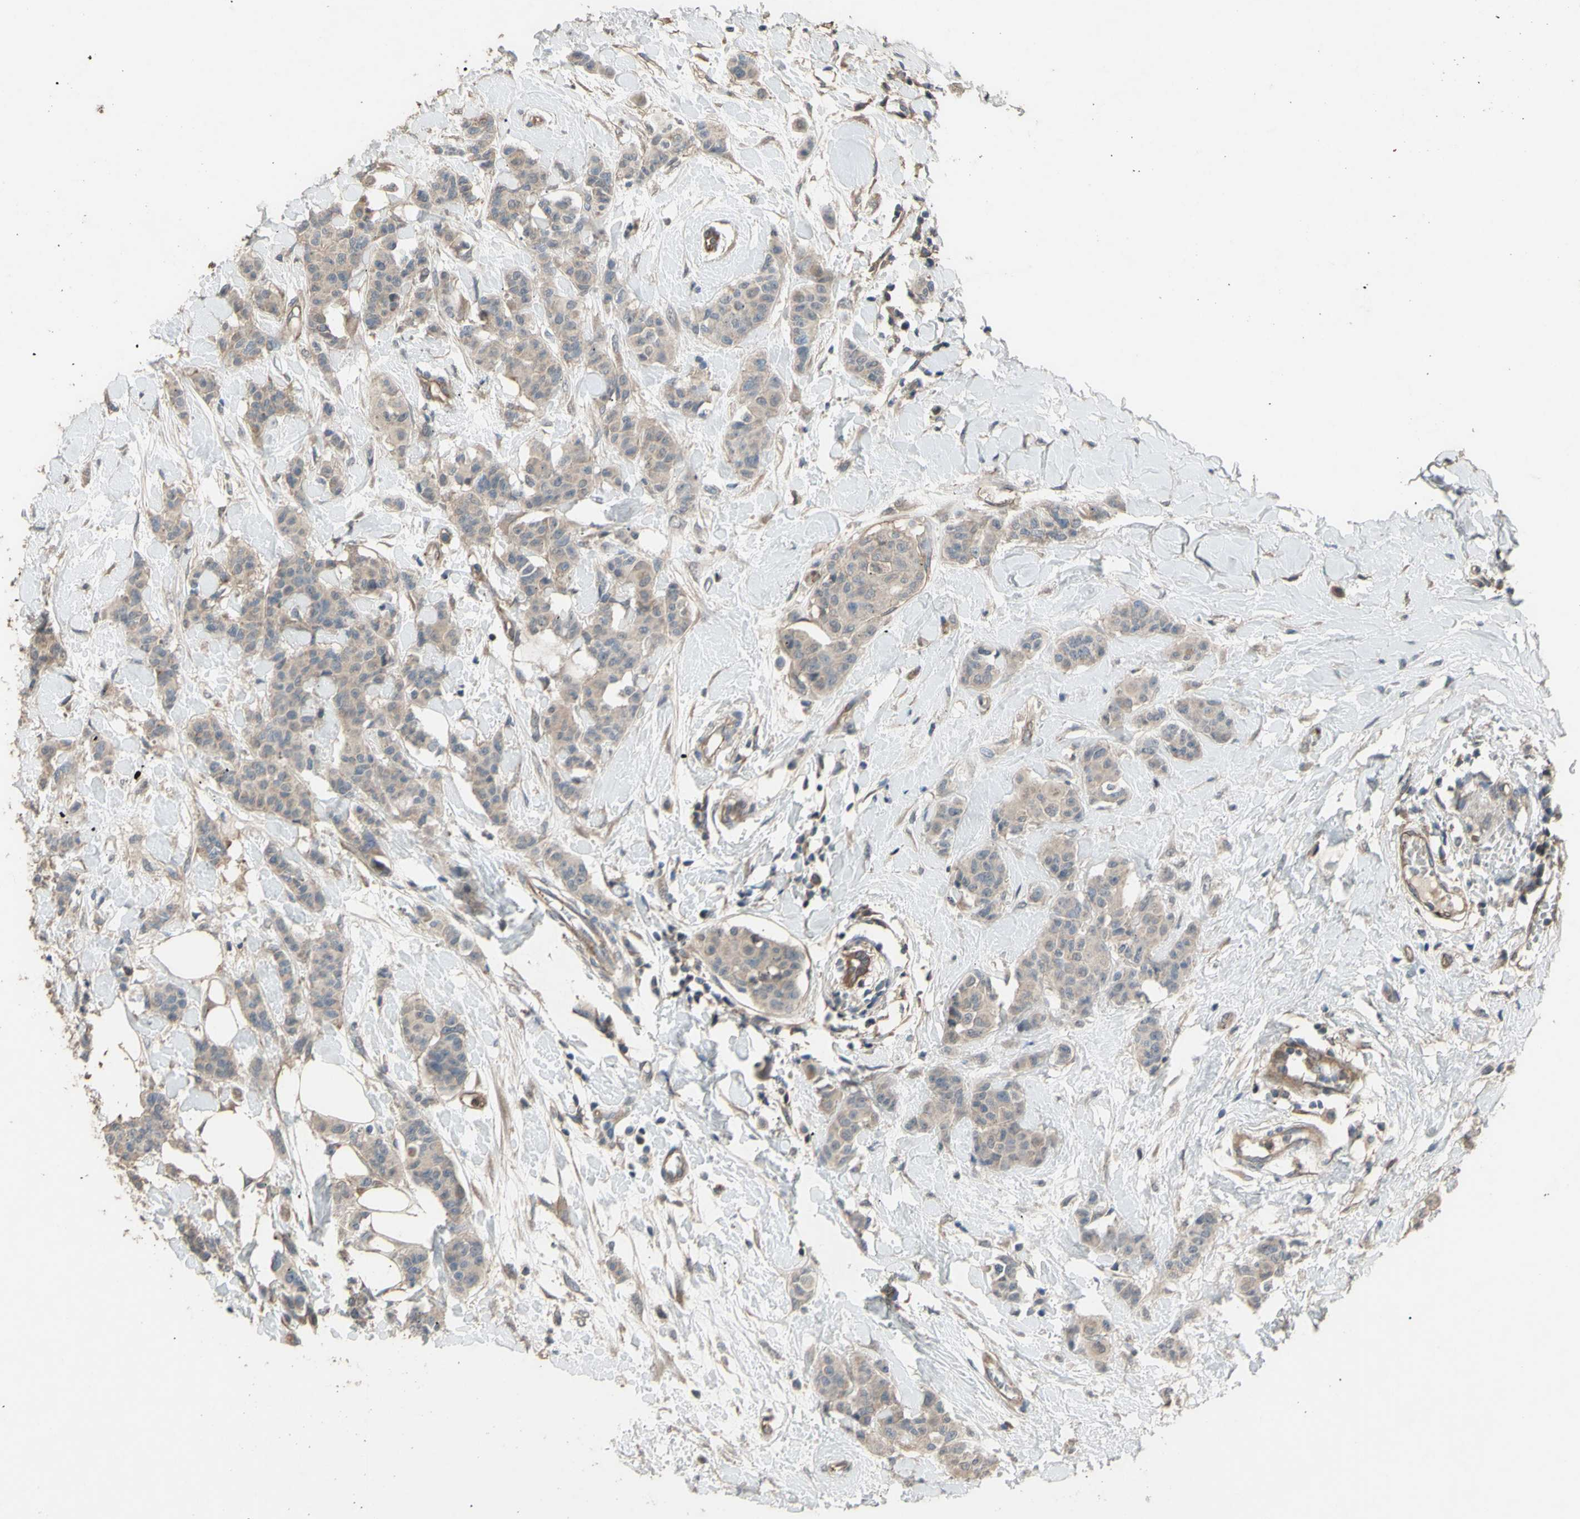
{"staining": {"intensity": "weak", "quantity": ">75%", "location": "cytoplasmic/membranous"}, "tissue": "breast cancer", "cell_type": "Tumor cells", "image_type": "cancer", "snomed": [{"axis": "morphology", "description": "Normal tissue, NOS"}, {"axis": "morphology", "description": "Duct carcinoma"}, {"axis": "topography", "description": "Breast"}], "caption": "Immunohistochemistry (IHC) photomicrograph of human infiltrating ductal carcinoma (breast) stained for a protein (brown), which reveals low levels of weak cytoplasmic/membranous staining in about >75% of tumor cells.", "gene": "SHROOM4", "patient": {"sex": "female", "age": 40}}